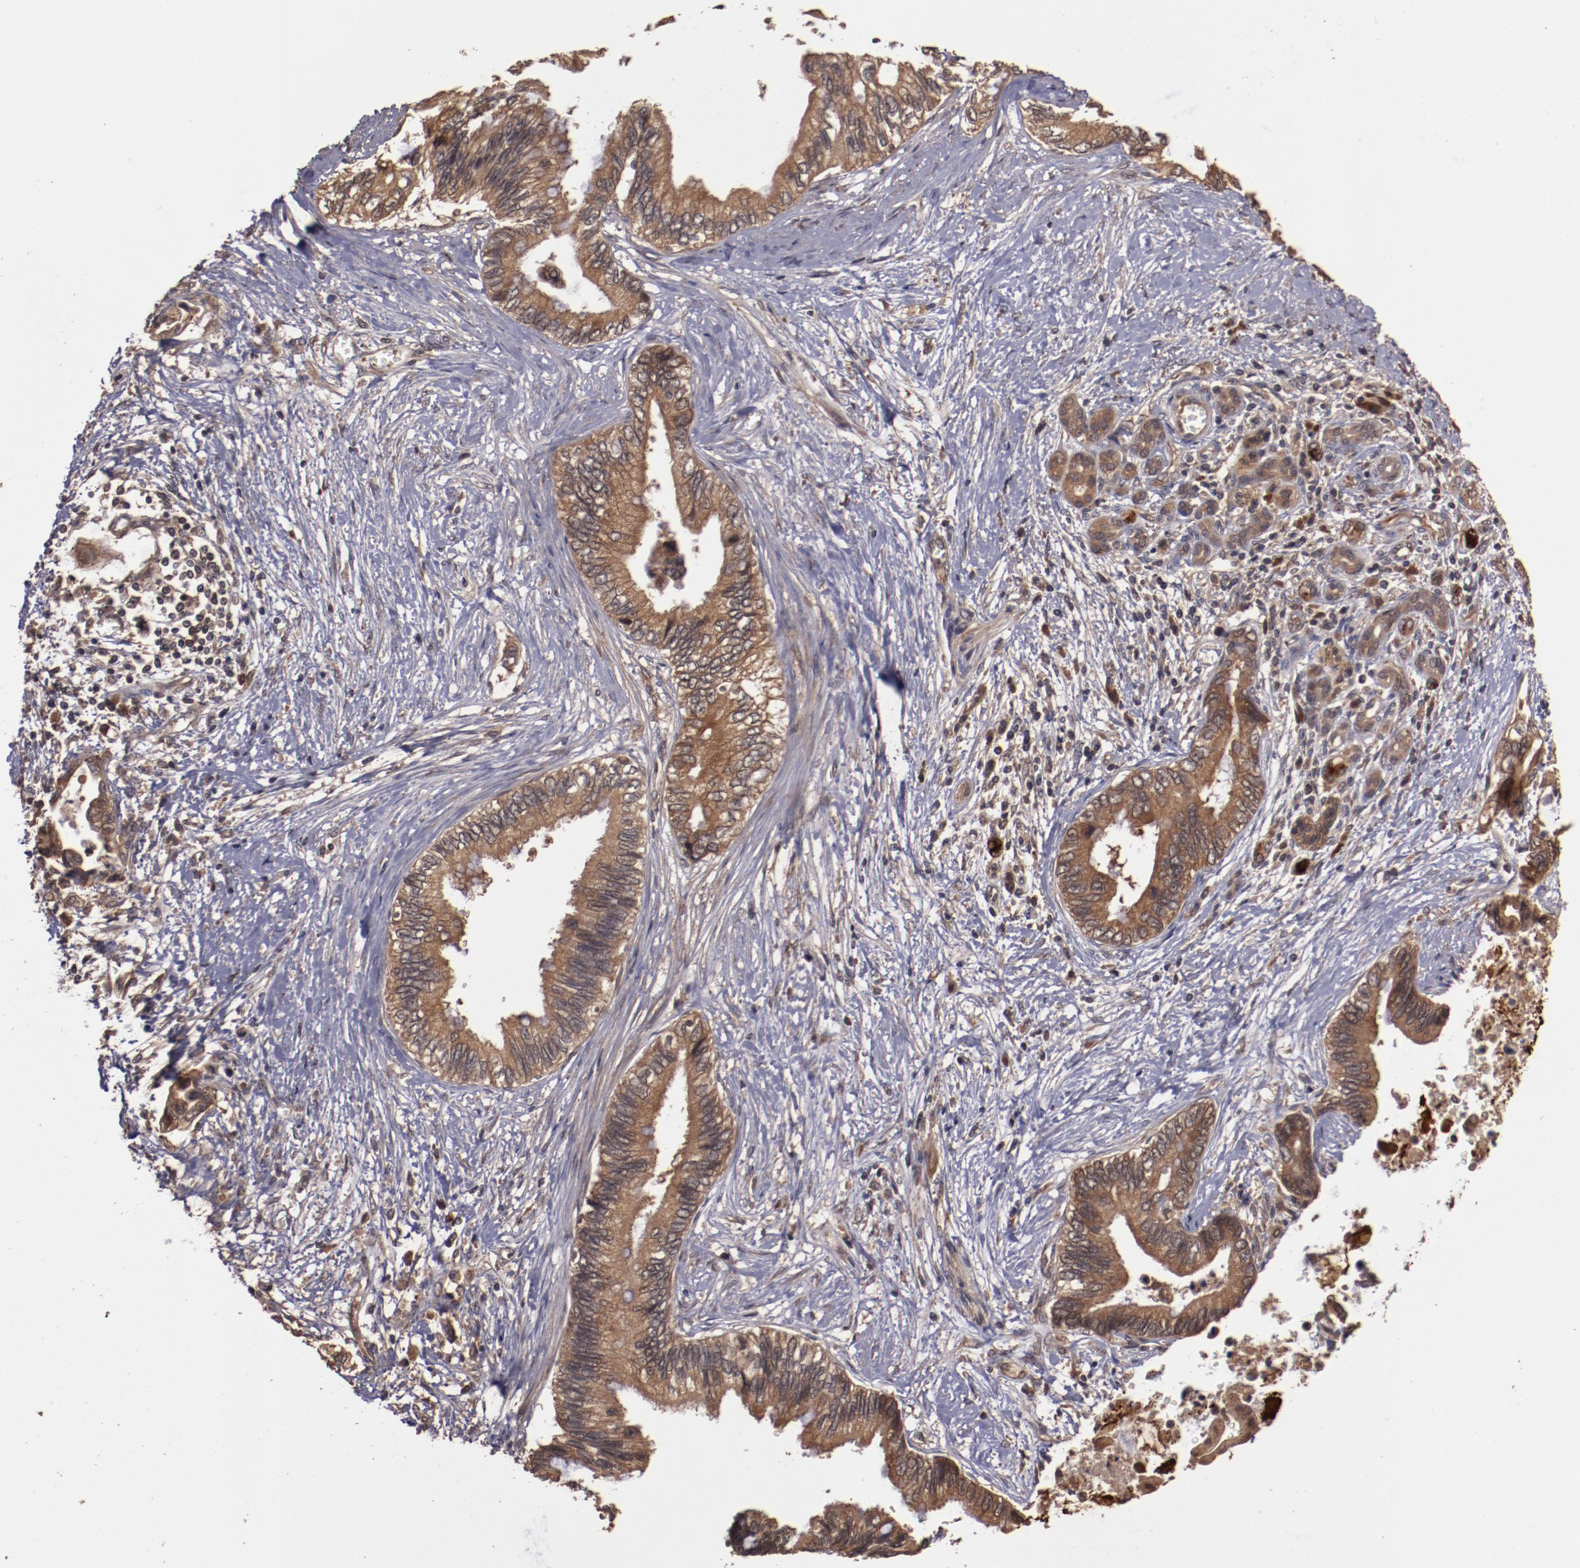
{"staining": {"intensity": "strong", "quantity": ">75%", "location": "cytoplasmic/membranous"}, "tissue": "pancreatic cancer", "cell_type": "Tumor cells", "image_type": "cancer", "snomed": [{"axis": "morphology", "description": "Adenocarcinoma, NOS"}, {"axis": "topography", "description": "Pancreas"}], "caption": "Tumor cells exhibit high levels of strong cytoplasmic/membranous expression in about >75% of cells in human pancreatic cancer.", "gene": "TXNDC16", "patient": {"sex": "female", "age": 66}}